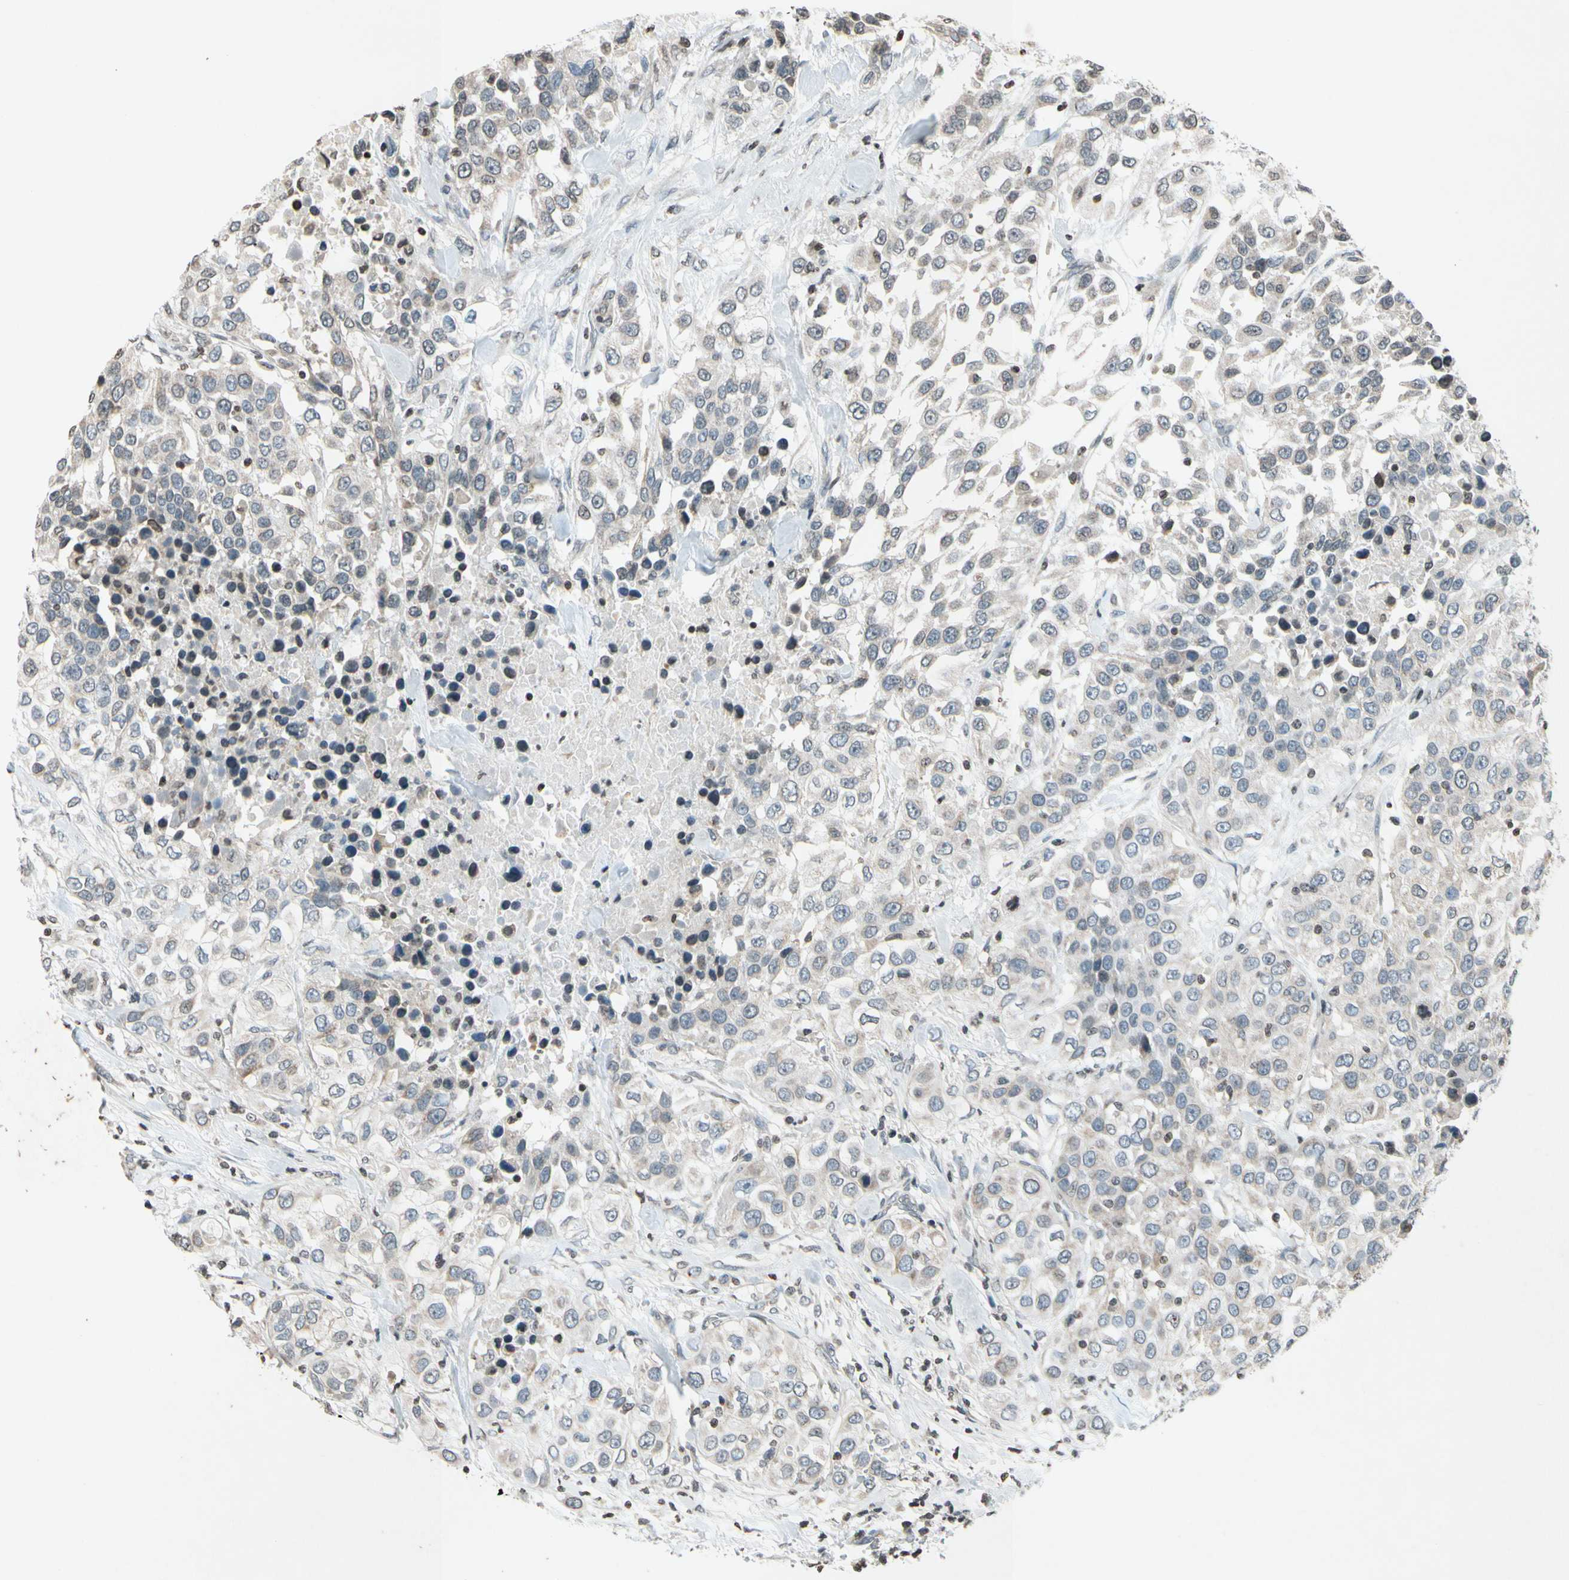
{"staining": {"intensity": "weak", "quantity": ">75%", "location": "cytoplasmic/membranous"}, "tissue": "urothelial cancer", "cell_type": "Tumor cells", "image_type": "cancer", "snomed": [{"axis": "morphology", "description": "Urothelial carcinoma, High grade"}, {"axis": "topography", "description": "Urinary bladder"}], "caption": "Protein expression analysis of human high-grade urothelial carcinoma reveals weak cytoplasmic/membranous expression in approximately >75% of tumor cells.", "gene": "CLDN11", "patient": {"sex": "female", "age": 80}}